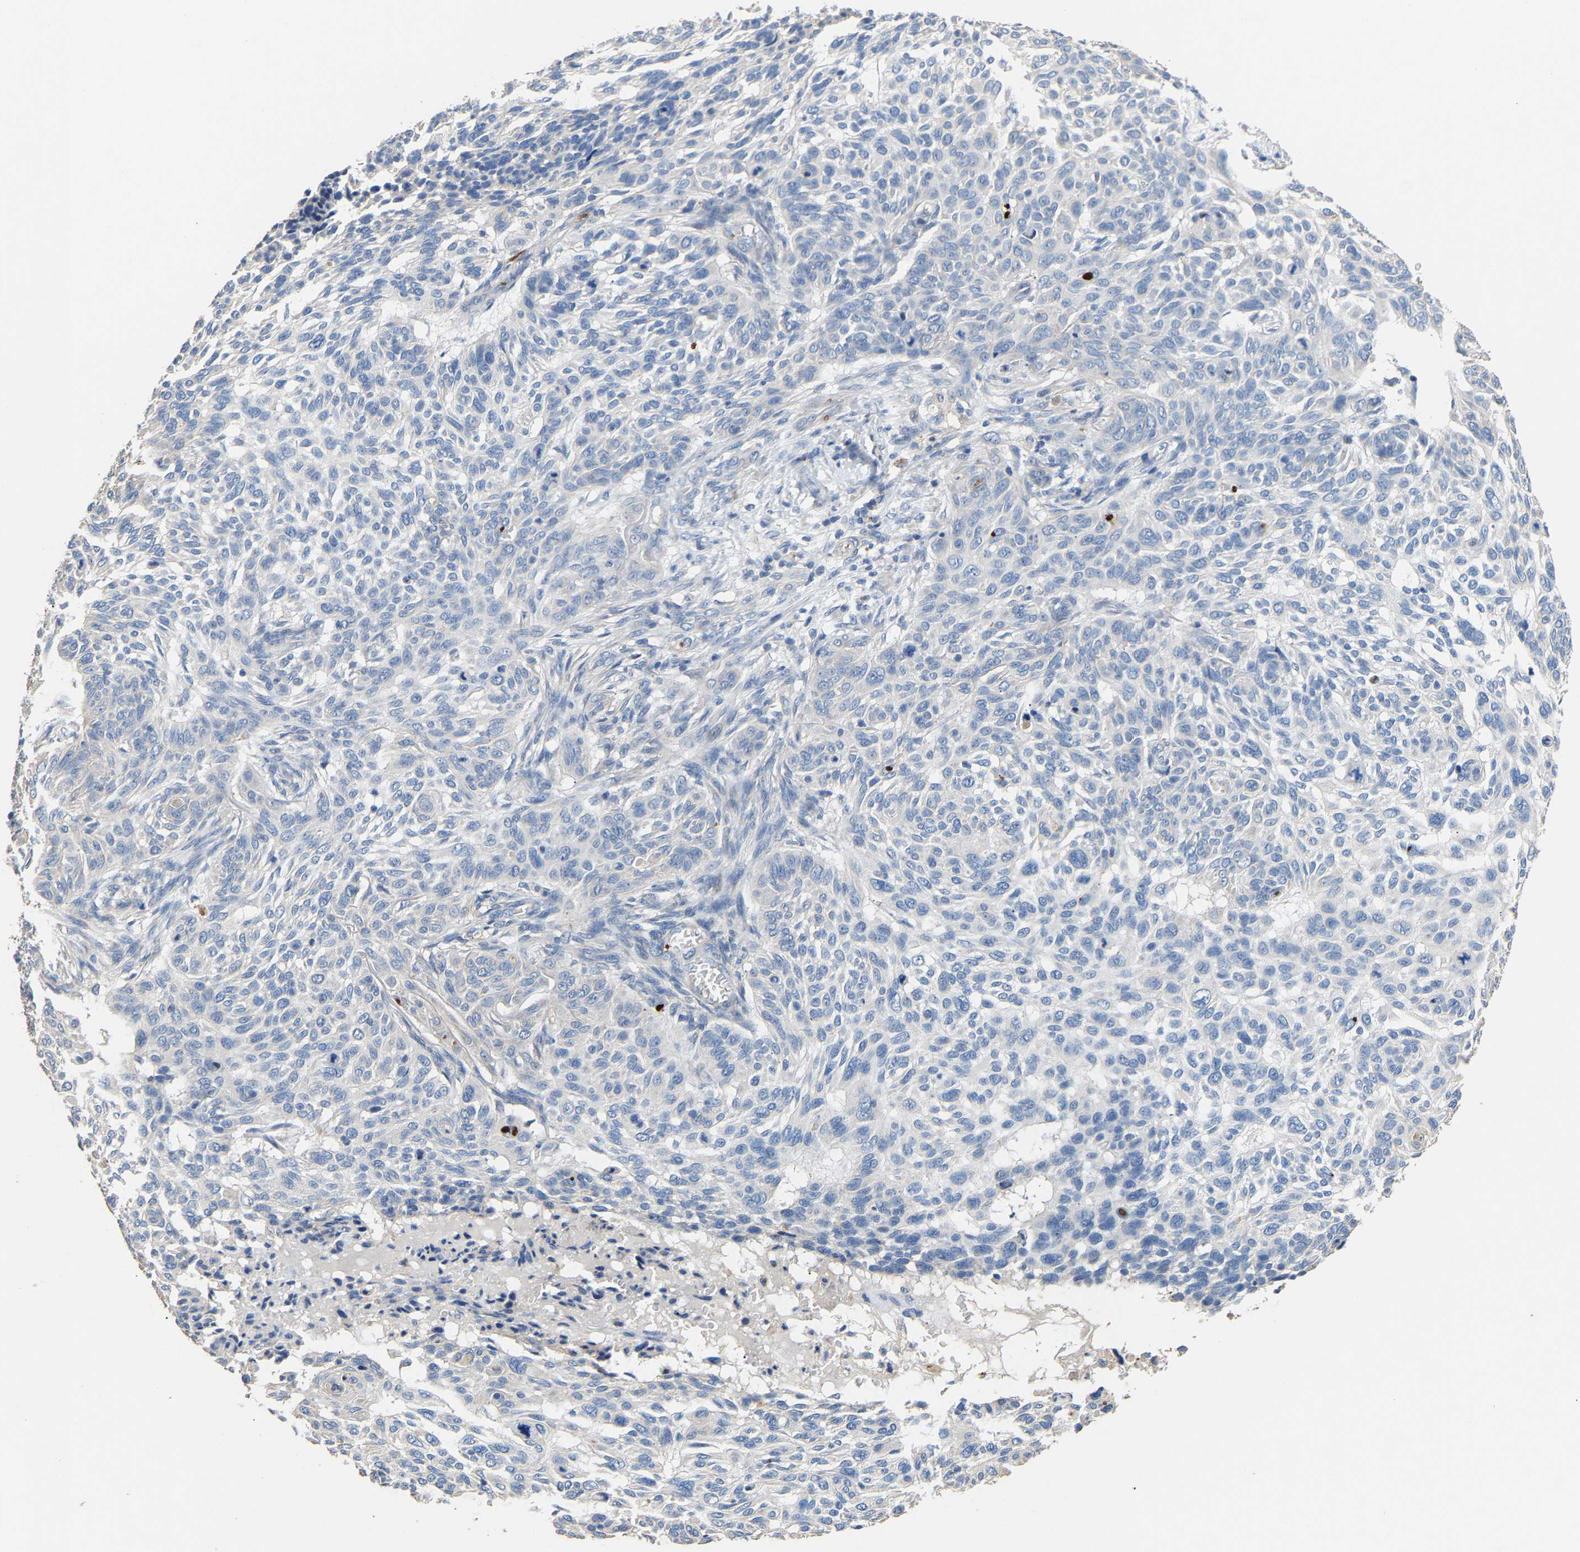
{"staining": {"intensity": "negative", "quantity": "none", "location": "none"}, "tissue": "skin cancer", "cell_type": "Tumor cells", "image_type": "cancer", "snomed": [{"axis": "morphology", "description": "Basal cell carcinoma"}, {"axis": "topography", "description": "Skin"}], "caption": "DAB immunohistochemical staining of human skin cancer exhibits no significant expression in tumor cells.", "gene": "CCDC171", "patient": {"sex": "male", "age": 85}}